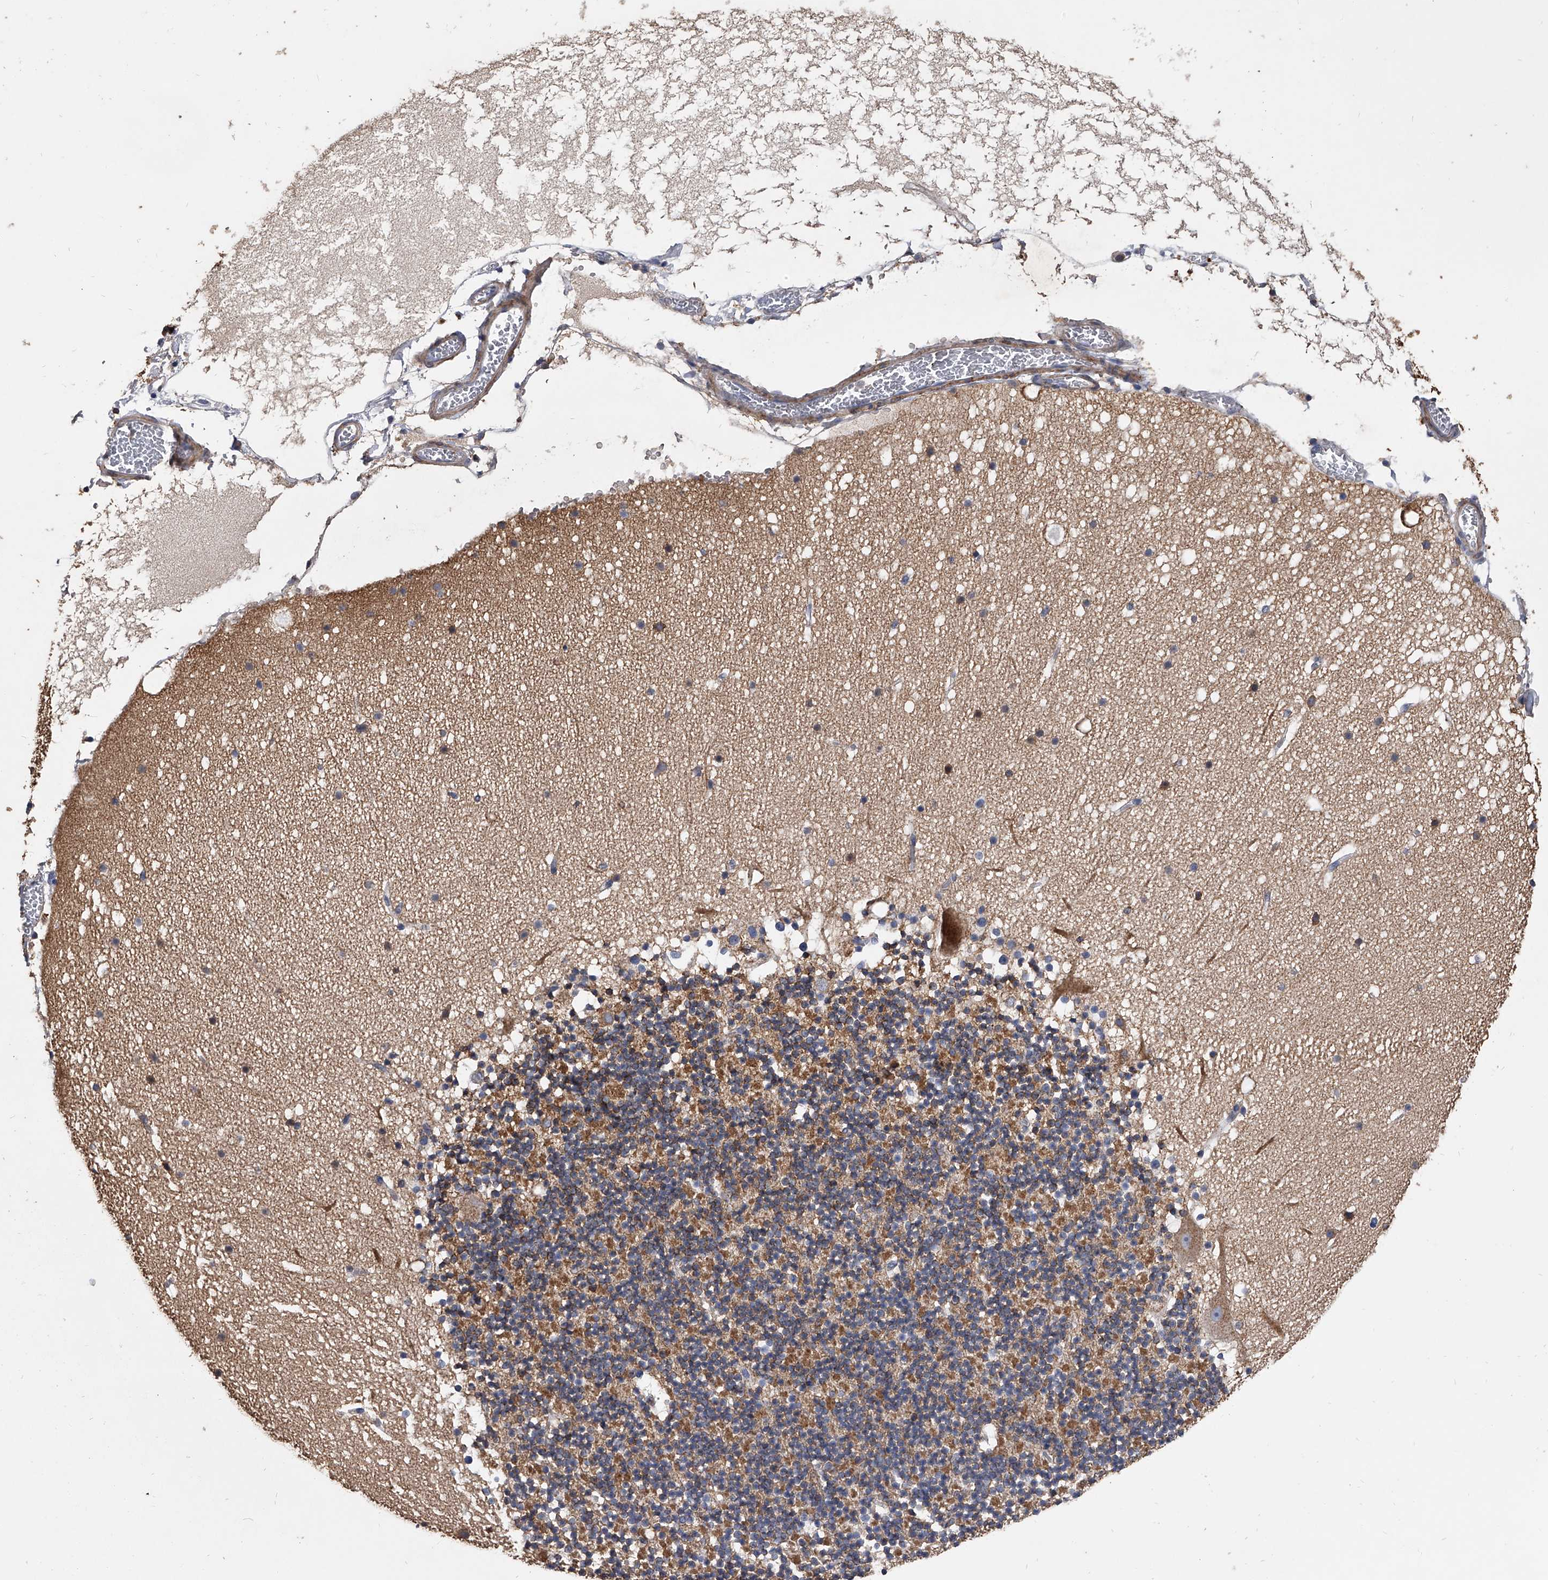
{"staining": {"intensity": "moderate", "quantity": "25%-75%", "location": "cytoplasmic/membranous"}, "tissue": "cerebellum", "cell_type": "Cells in granular layer", "image_type": "normal", "snomed": [{"axis": "morphology", "description": "Normal tissue, NOS"}, {"axis": "topography", "description": "Cerebellum"}], "caption": "This micrograph demonstrates immunohistochemistry (IHC) staining of unremarkable cerebellum, with medium moderate cytoplasmic/membranous expression in about 25%-75% of cells in granular layer.", "gene": "NRP1", "patient": {"sex": "male", "age": 57}}